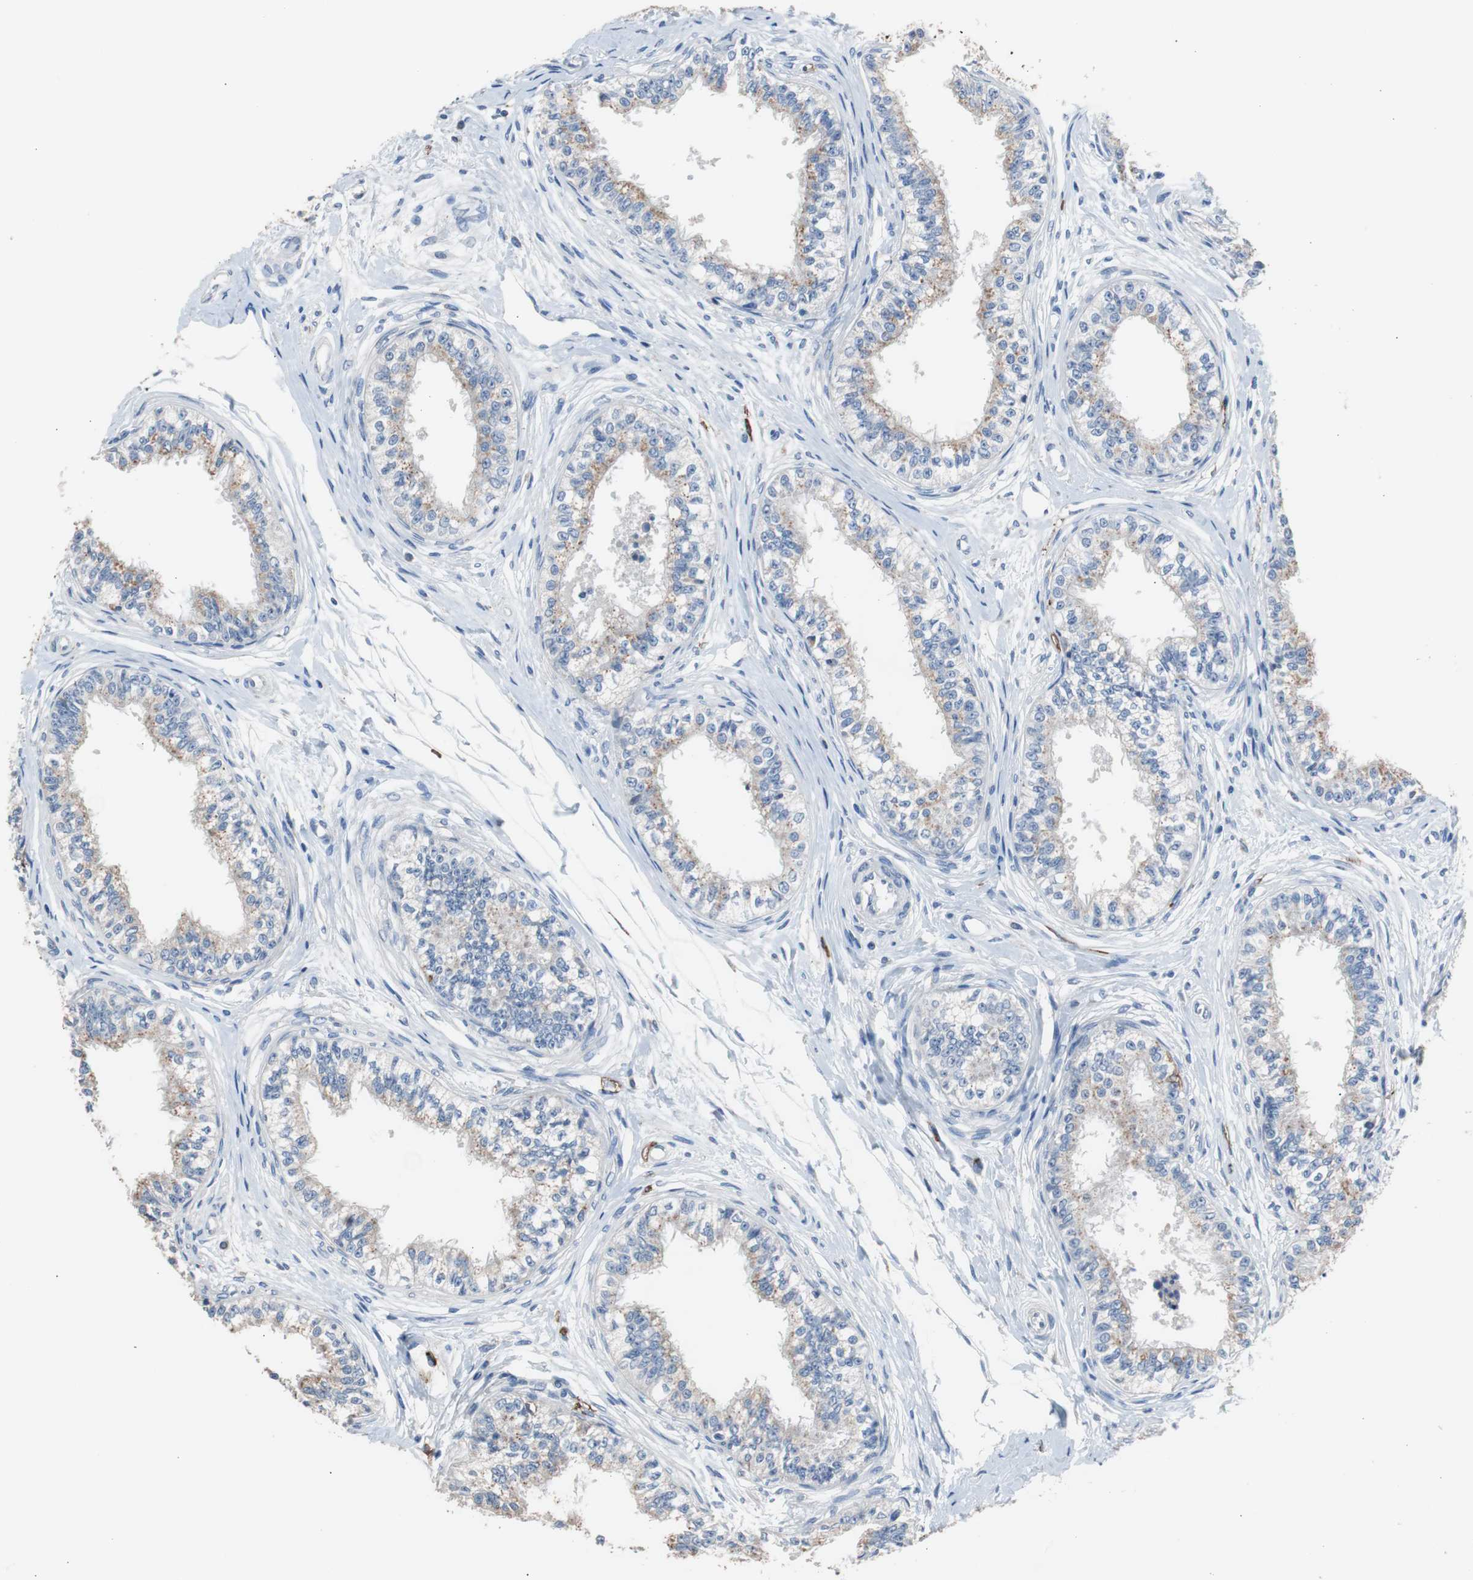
{"staining": {"intensity": "weak", "quantity": "25%-75%", "location": "cytoplasmic/membranous"}, "tissue": "epididymis", "cell_type": "Glandular cells", "image_type": "normal", "snomed": [{"axis": "morphology", "description": "Normal tissue, NOS"}, {"axis": "morphology", "description": "Adenocarcinoma, metastatic, NOS"}, {"axis": "topography", "description": "Testis"}, {"axis": "topography", "description": "Epididymis"}], "caption": "Brown immunohistochemical staining in benign human epididymis demonstrates weak cytoplasmic/membranous expression in about 25%-75% of glandular cells. The staining was performed using DAB, with brown indicating positive protein expression. Nuclei are stained blue with hematoxylin.", "gene": "FCGR2B", "patient": {"sex": "male", "age": 26}}